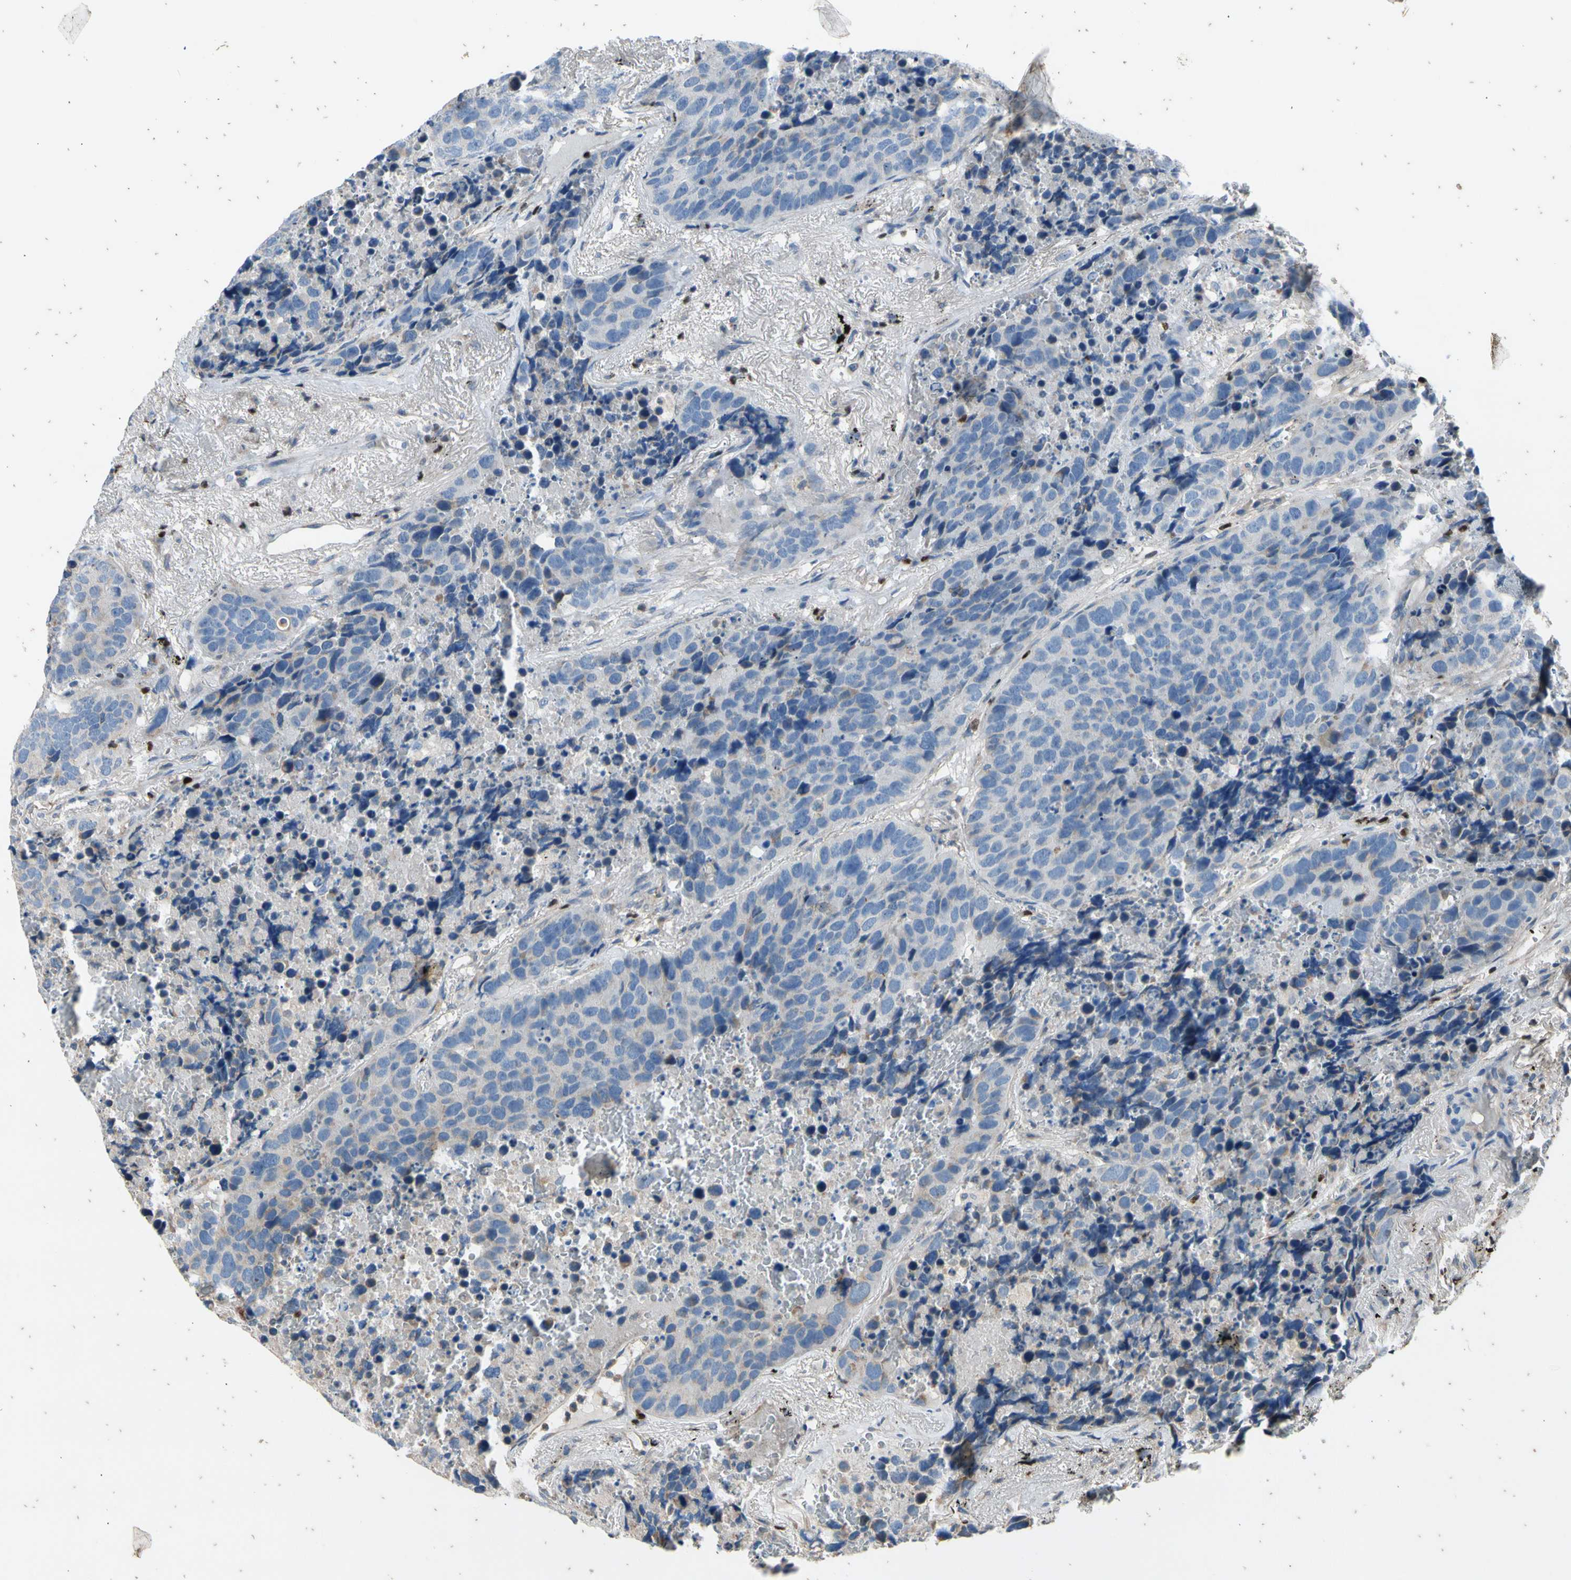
{"staining": {"intensity": "negative", "quantity": "none", "location": "none"}, "tissue": "carcinoid", "cell_type": "Tumor cells", "image_type": "cancer", "snomed": [{"axis": "morphology", "description": "Carcinoid, malignant, NOS"}, {"axis": "topography", "description": "Lung"}], "caption": "Immunohistochemistry (IHC) histopathology image of neoplastic tissue: human carcinoid stained with DAB shows no significant protein staining in tumor cells.", "gene": "TBX21", "patient": {"sex": "male", "age": 60}}